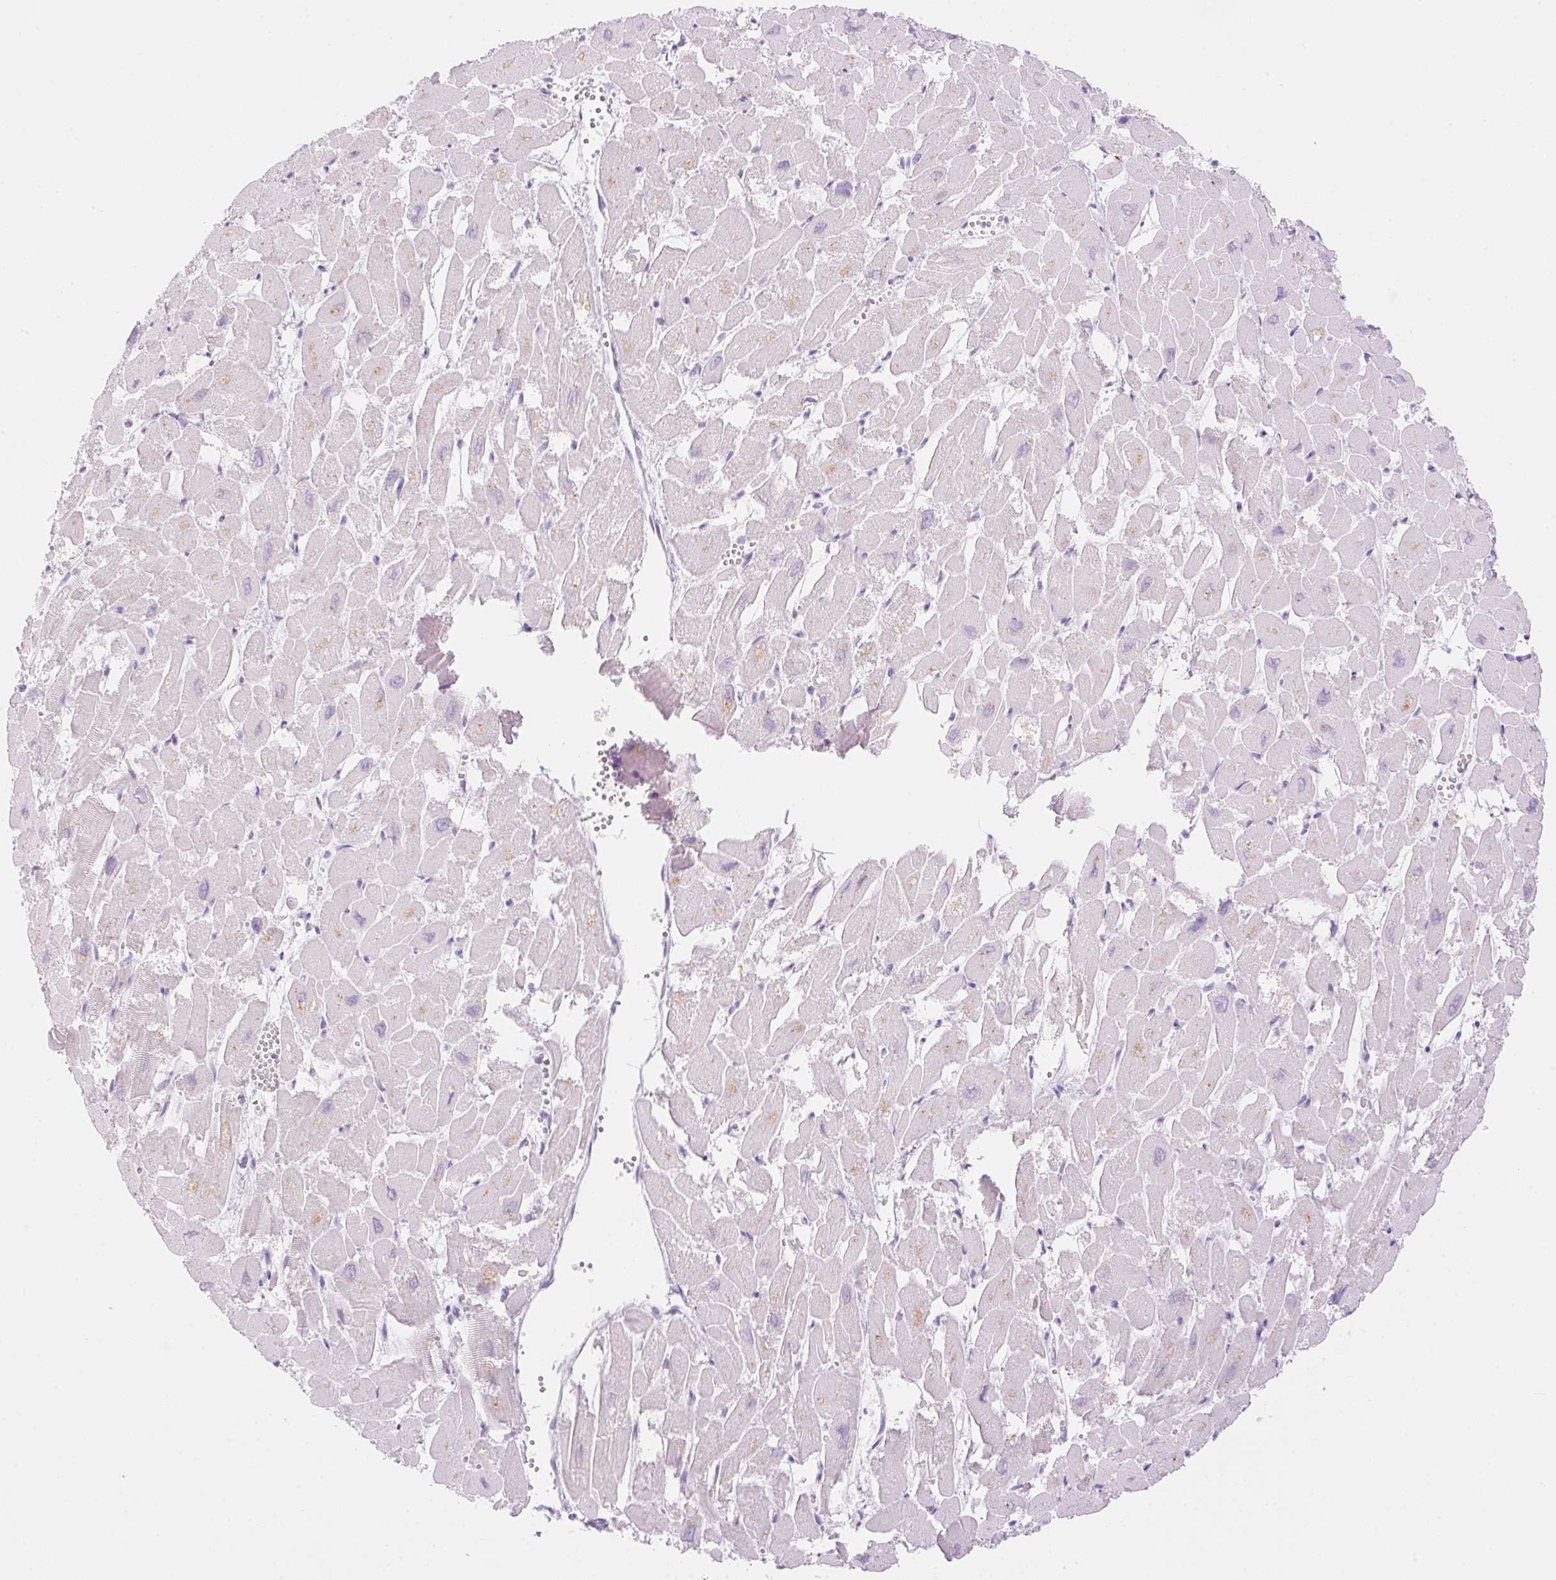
{"staining": {"intensity": "weak", "quantity": "<25%", "location": "cytoplasmic/membranous"}, "tissue": "heart muscle", "cell_type": "Cardiomyocytes", "image_type": "normal", "snomed": [{"axis": "morphology", "description": "Normal tissue, NOS"}, {"axis": "topography", "description": "Heart"}], "caption": "Immunohistochemistry micrograph of benign heart muscle: human heart muscle stained with DAB (3,3'-diaminobenzidine) reveals no significant protein positivity in cardiomyocytes.", "gene": "SPRYD4", "patient": {"sex": "male", "age": 54}}